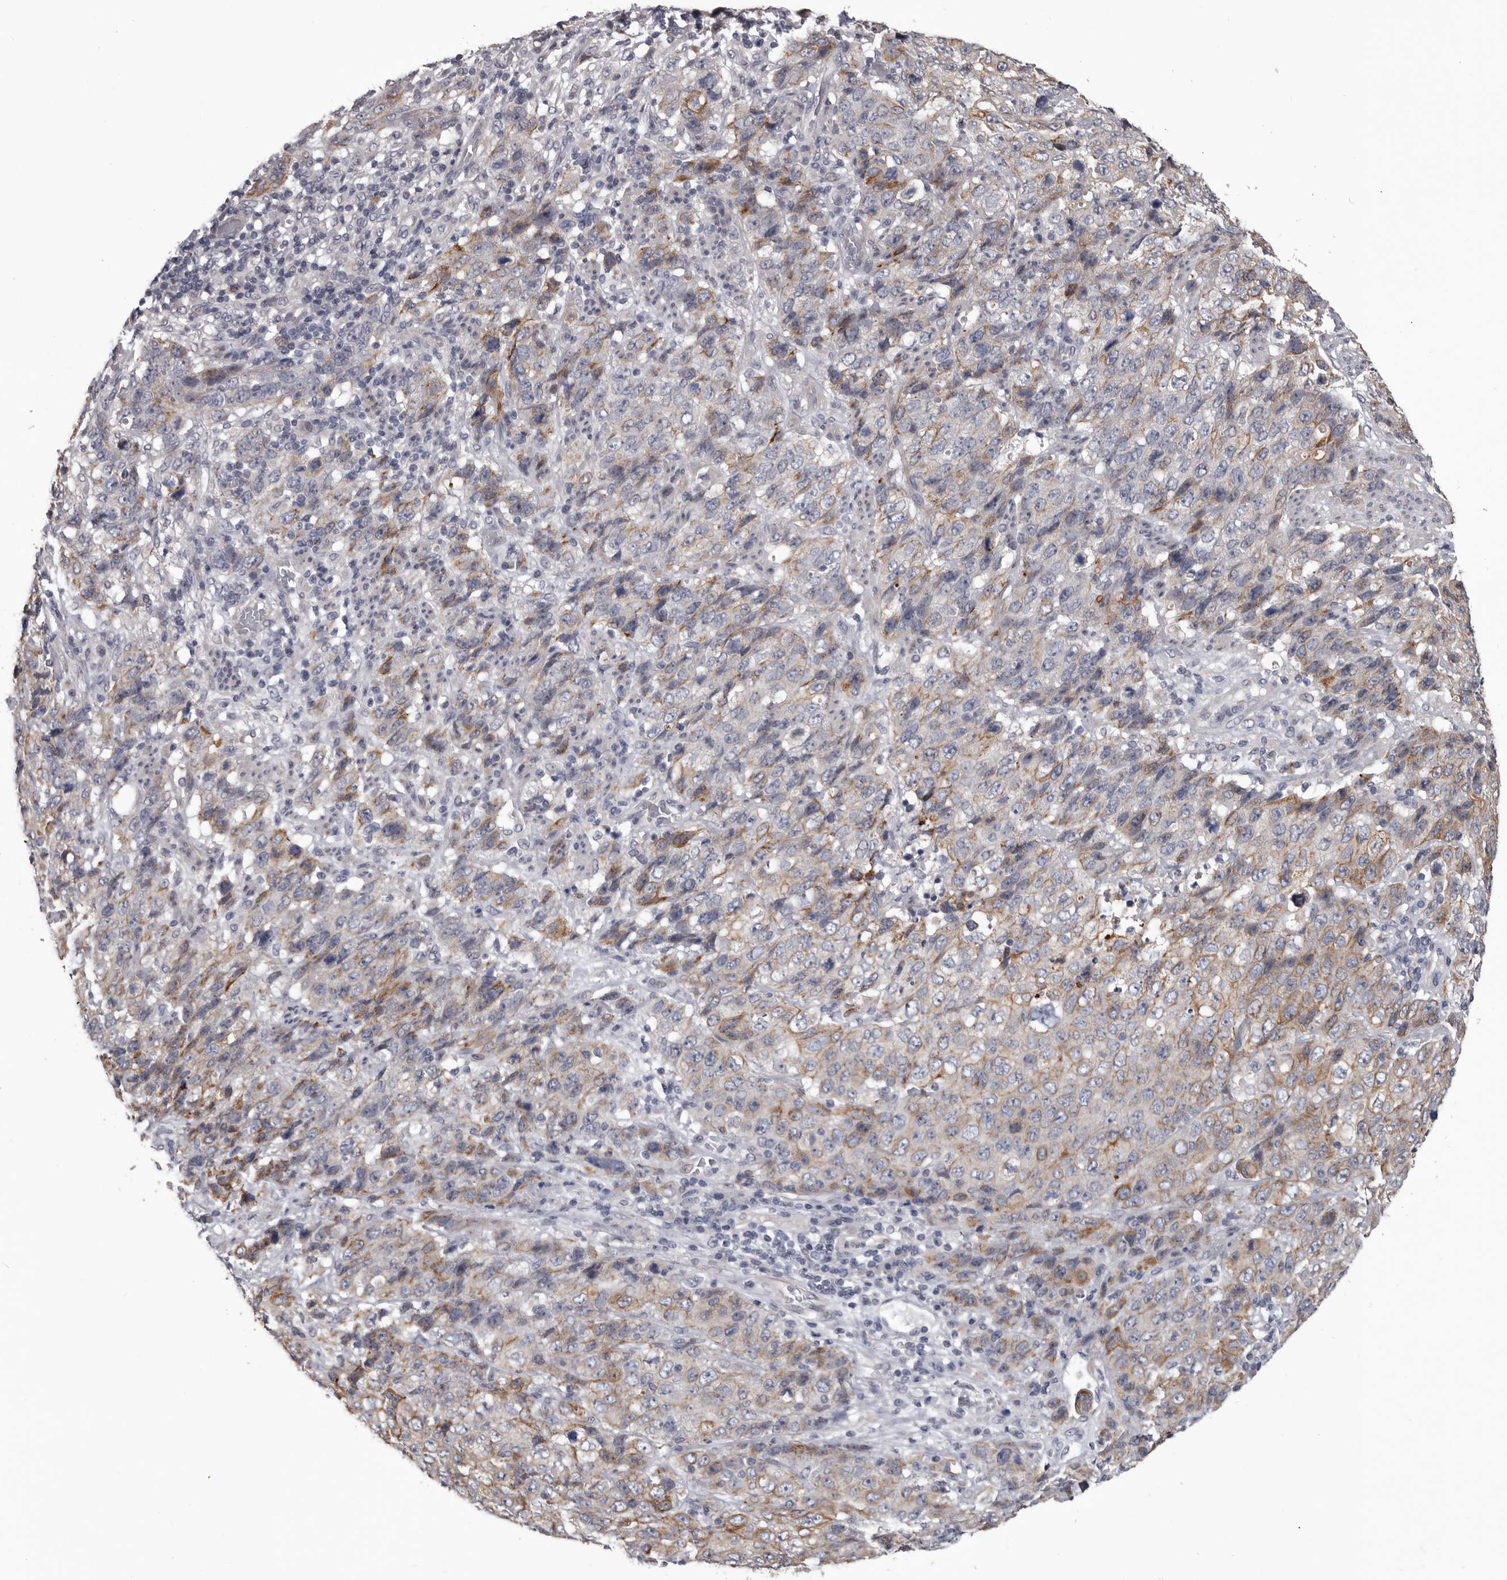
{"staining": {"intensity": "moderate", "quantity": "25%-75%", "location": "cytoplasmic/membranous"}, "tissue": "stomach cancer", "cell_type": "Tumor cells", "image_type": "cancer", "snomed": [{"axis": "morphology", "description": "Adenocarcinoma, NOS"}, {"axis": "topography", "description": "Stomach"}], "caption": "Stomach adenocarcinoma tissue exhibits moderate cytoplasmic/membranous expression in about 25%-75% of tumor cells, visualized by immunohistochemistry.", "gene": "LPAR6", "patient": {"sex": "male", "age": 48}}